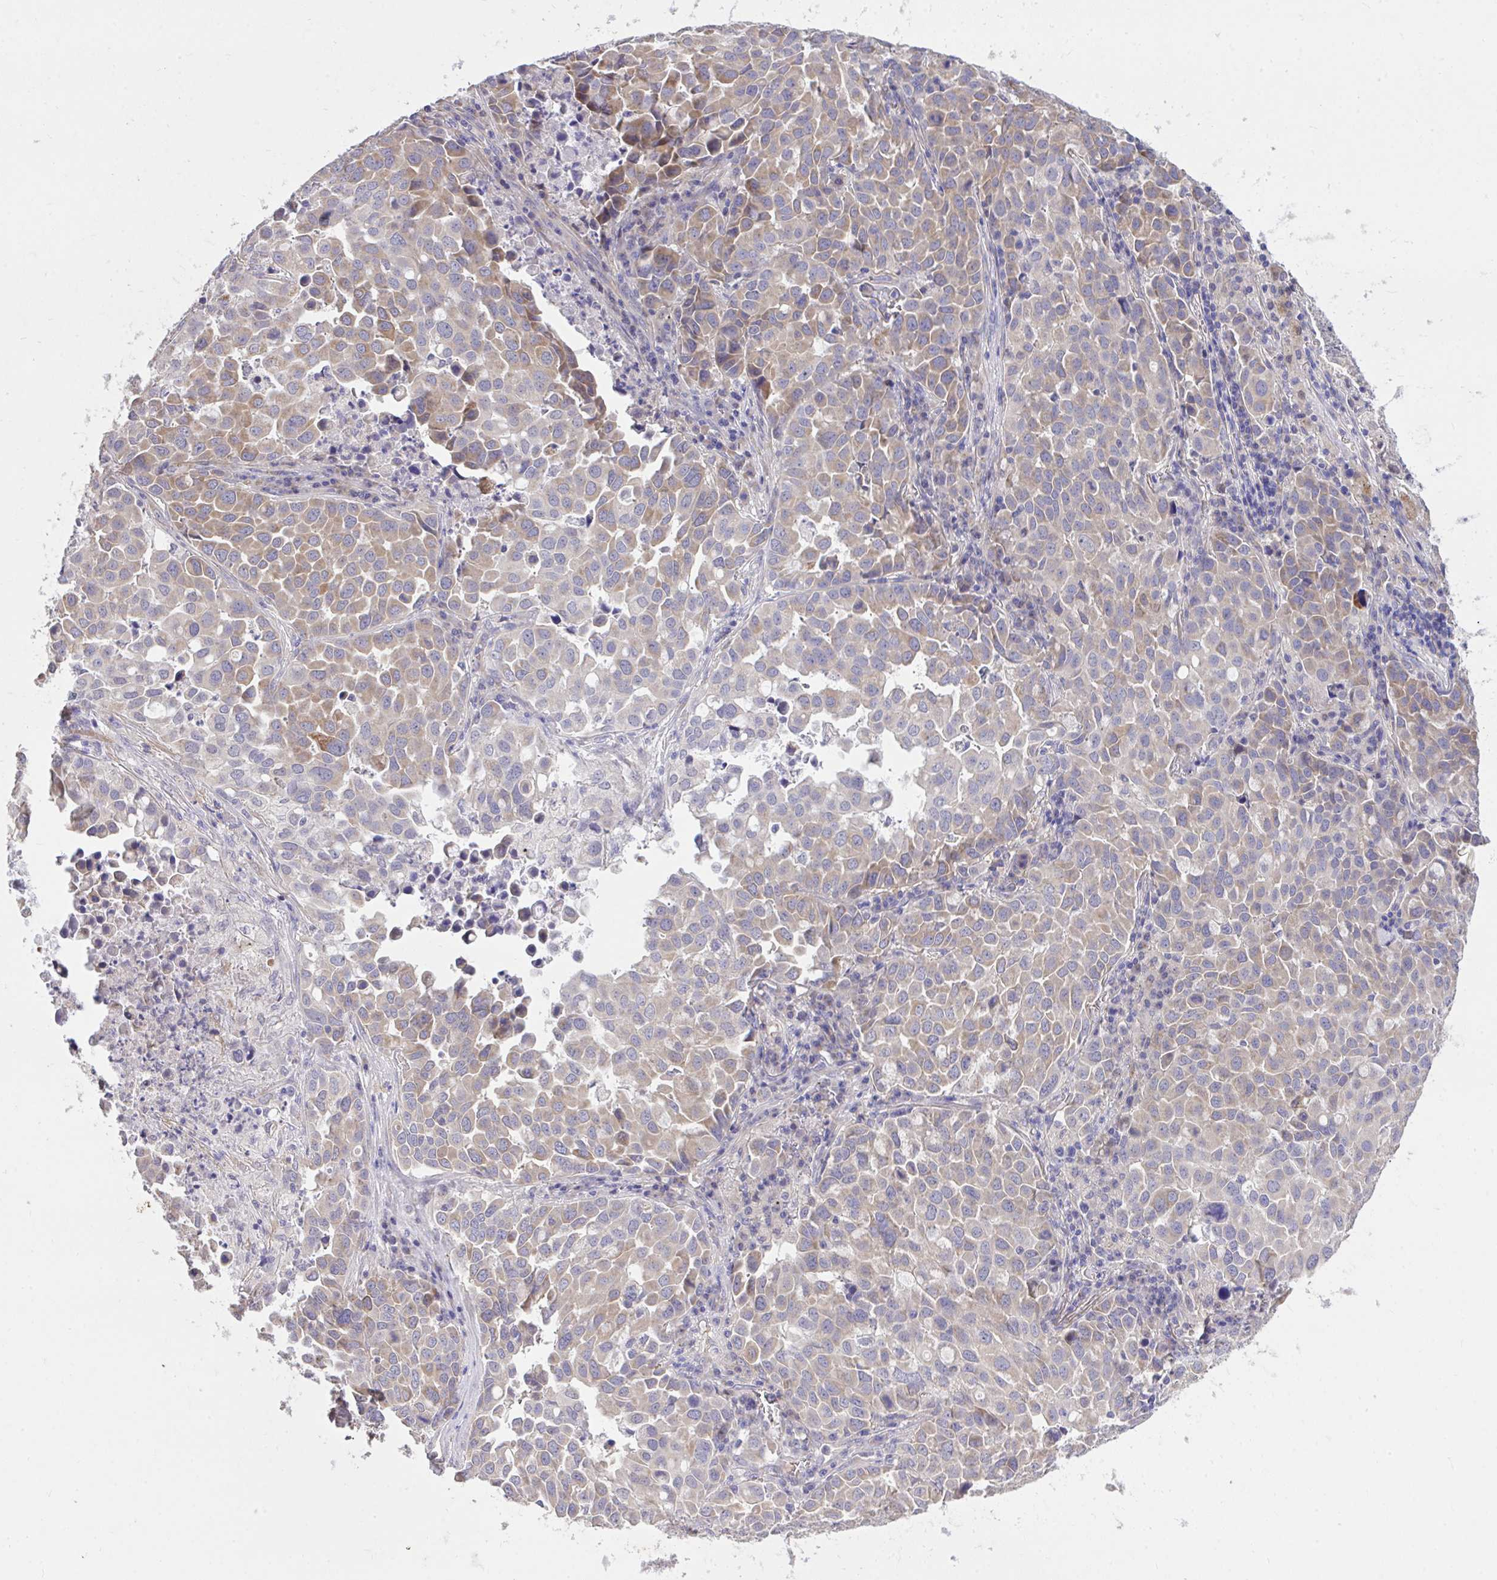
{"staining": {"intensity": "moderate", "quantity": "25%-75%", "location": "cytoplasmic/membranous"}, "tissue": "lung cancer", "cell_type": "Tumor cells", "image_type": "cancer", "snomed": [{"axis": "morphology", "description": "Adenocarcinoma, NOS"}, {"axis": "morphology", "description": "Adenocarcinoma, metastatic, NOS"}, {"axis": "topography", "description": "Lymph node"}, {"axis": "topography", "description": "Lung"}], "caption": "Lung cancer (metastatic adenocarcinoma) stained with DAB (3,3'-diaminobenzidine) immunohistochemistry shows medium levels of moderate cytoplasmic/membranous staining in approximately 25%-75% of tumor cells.", "gene": "MPC2", "patient": {"sex": "female", "age": 65}}